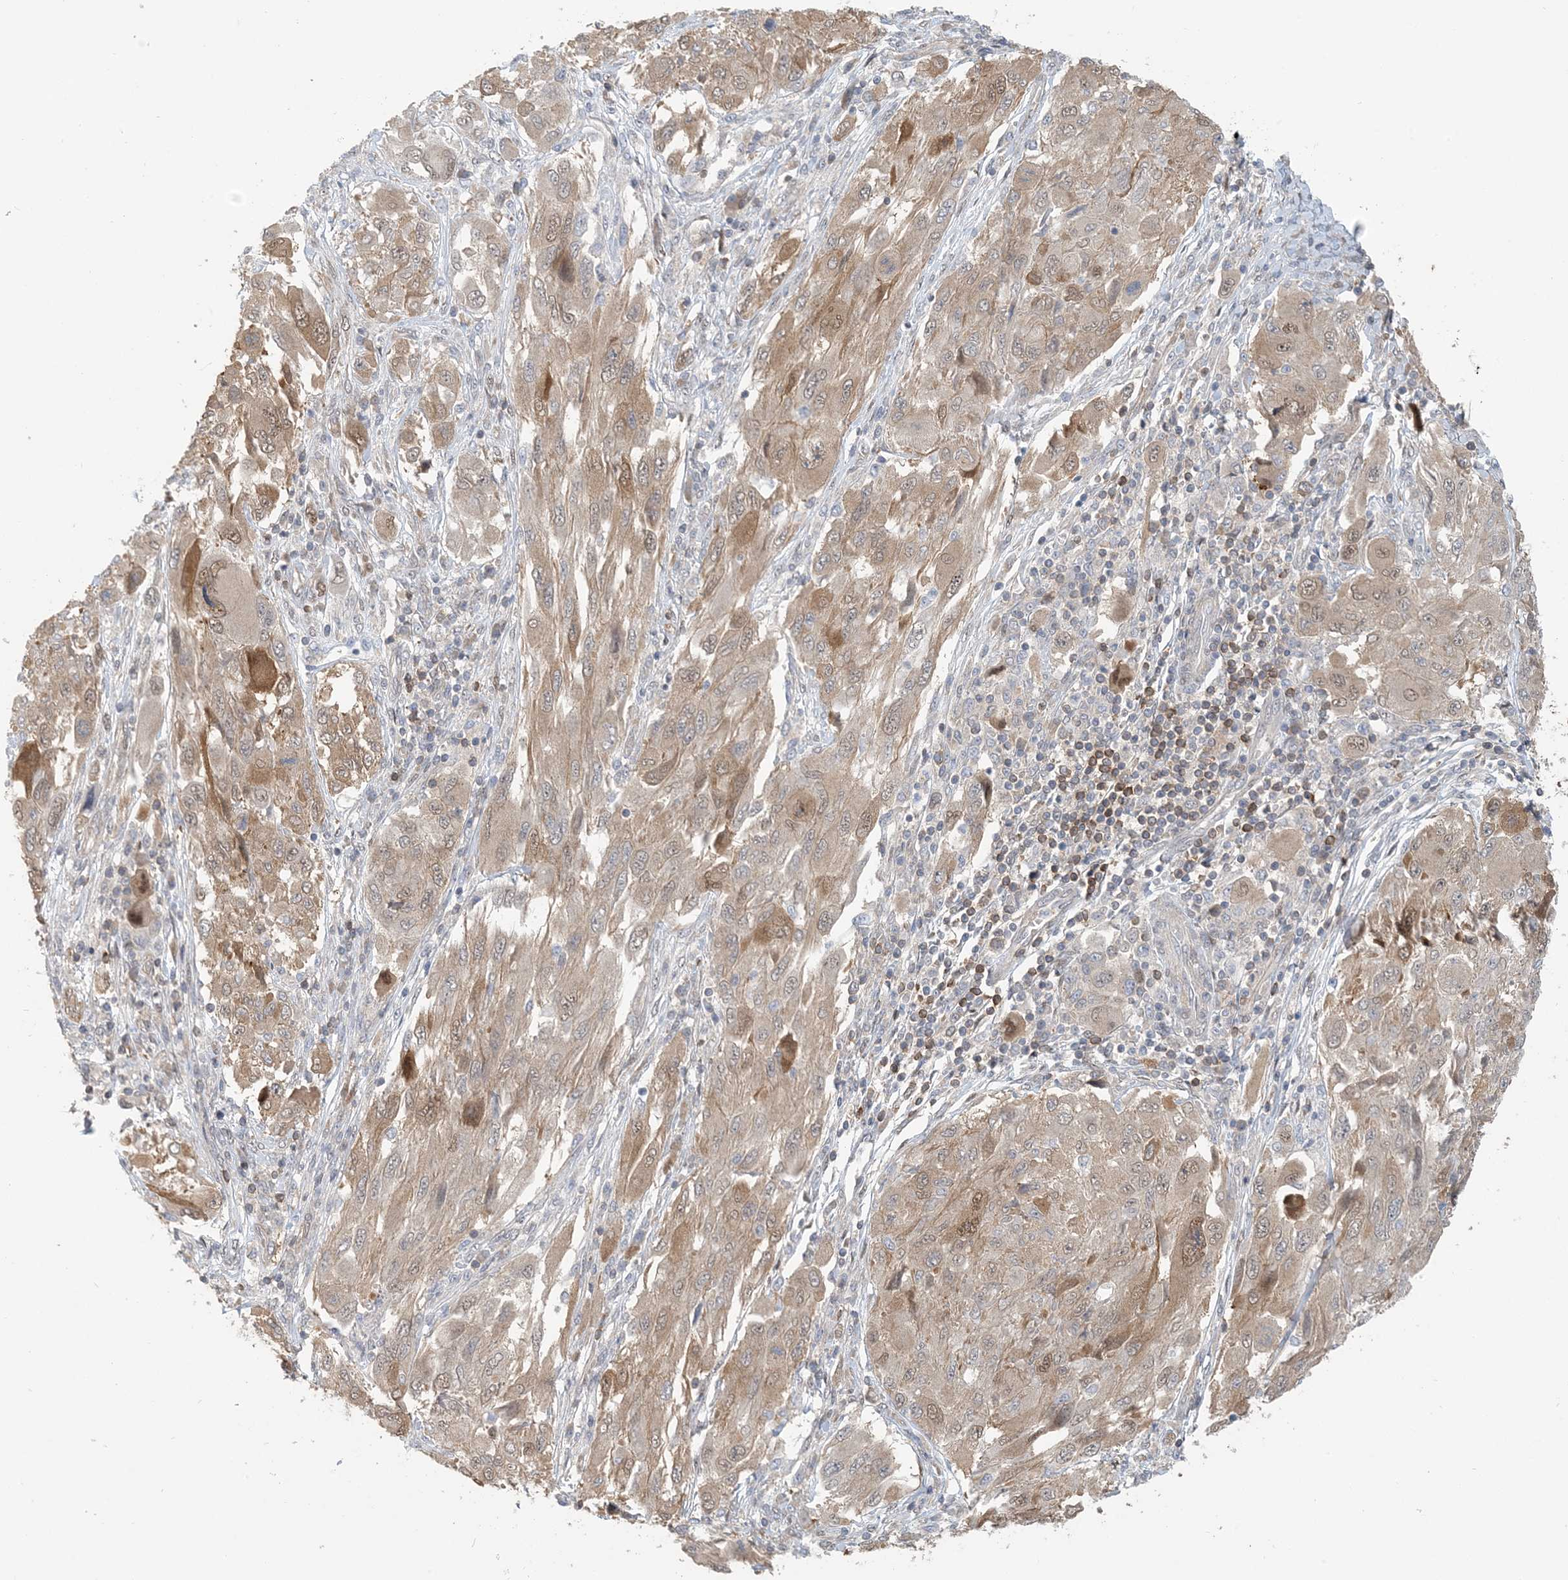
{"staining": {"intensity": "moderate", "quantity": ">75%", "location": "cytoplasmic/membranous,nuclear"}, "tissue": "melanoma", "cell_type": "Tumor cells", "image_type": "cancer", "snomed": [{"axis": "morphology", "description": "Malignant melanoma, NOS"}, {"axis": "topography", "description": "Skin"}], "caption": "Melanoma stained for a protein (brown) displays moderate cytoplasmic/membranous and nuclear positive positivity in about >75% of tumor cells.", "gene": "ZC3H12A", "patient": {"sex": "female", "age": 91}}